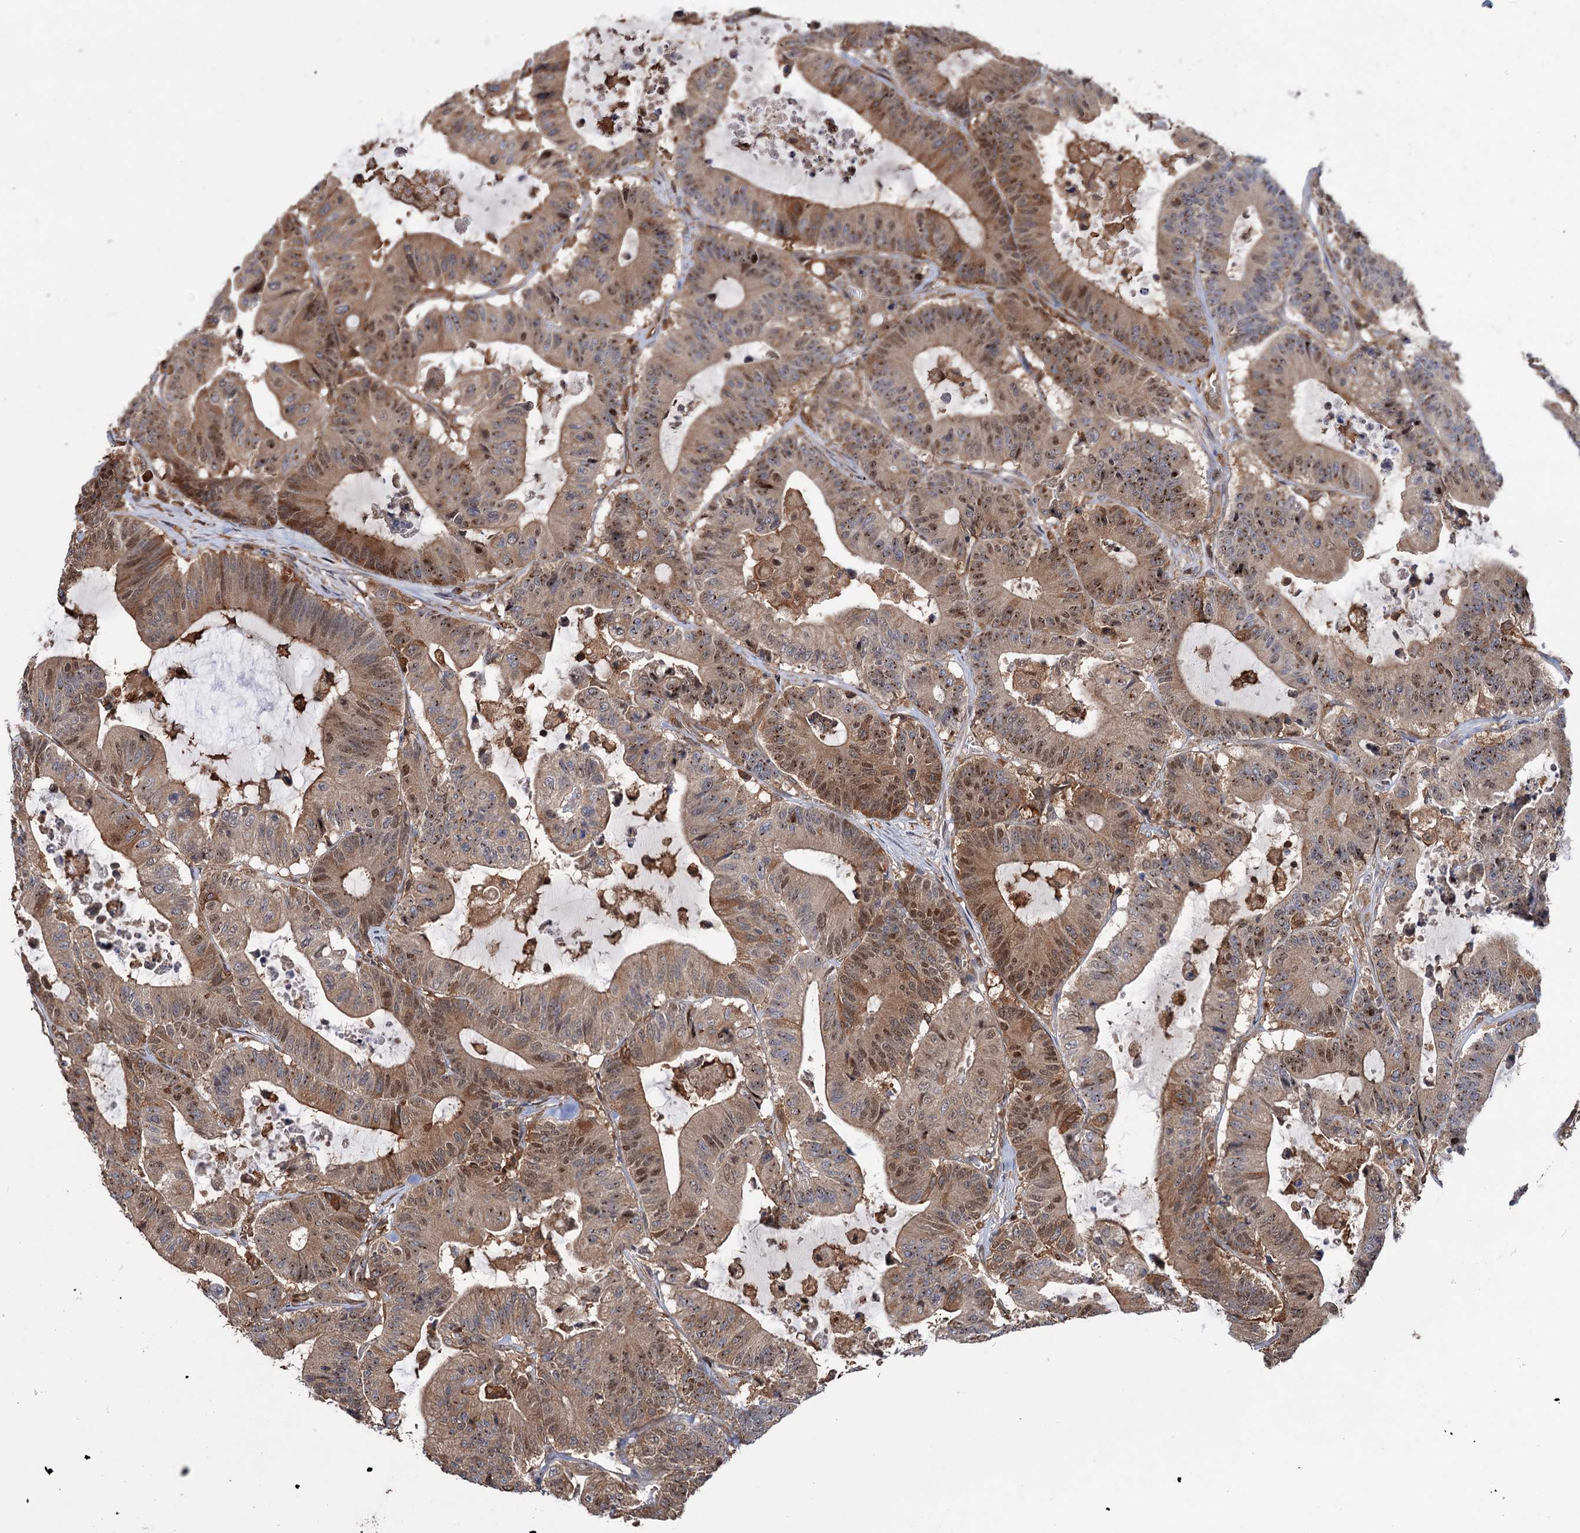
{"staining": {"intensity": "moderate", "quantity": ">75%", "location": "cytoplasmic/membranous,nuclear"}, "tissue": "colorectal cancer", "cell_type": "Tumor cells", "image_type": "cancer", "snomed": [{"axis": "morphology", "description": "Adenocarcinoma, NOS"}, {"axis": "topography", "description": "Colon"}], "caption": "Colorectal adenocarcinoma stained with a protein marker shows moderate staining in tumor cells.", "gene": "NCAPD2", "patient": {"sex": "female", "age": 84}}